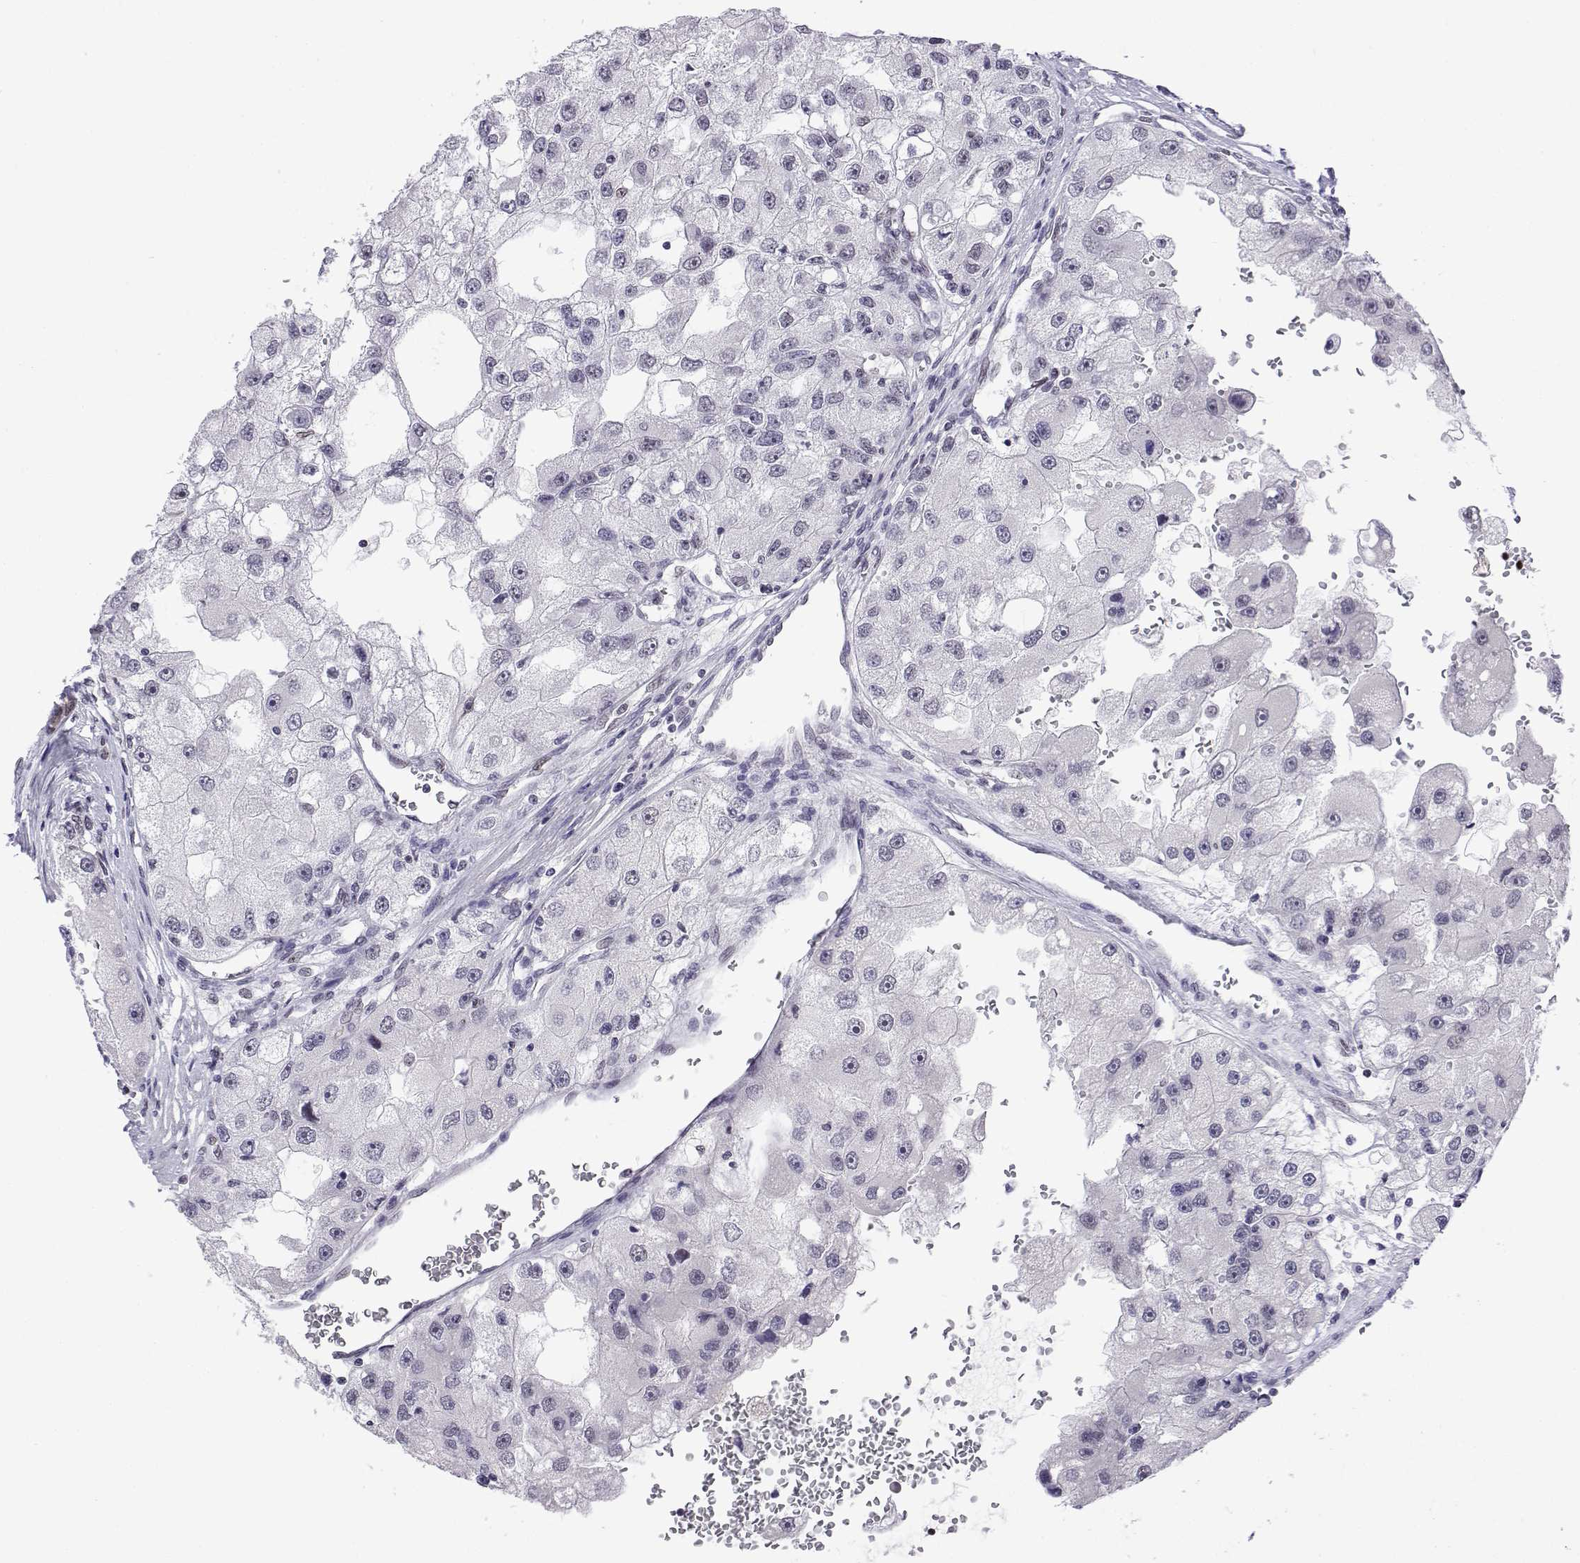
{"staining": {"intensity": "negative", "quantity": "none", "location": "none"}, "tissue": "renal cancer", "cell_type": "Tumor cells", "image_type": "cancer", "snomed": [{"axis": "morphology", "description": "Adenocarcinoma, NOS"}, {"axis": "topography", "description": "Kidney"}], "caption": "There is no significant staining in tumor cells of renal cancer.", "gene": "POLDIP3", "patient": {"sex": "male", "age": 63}}